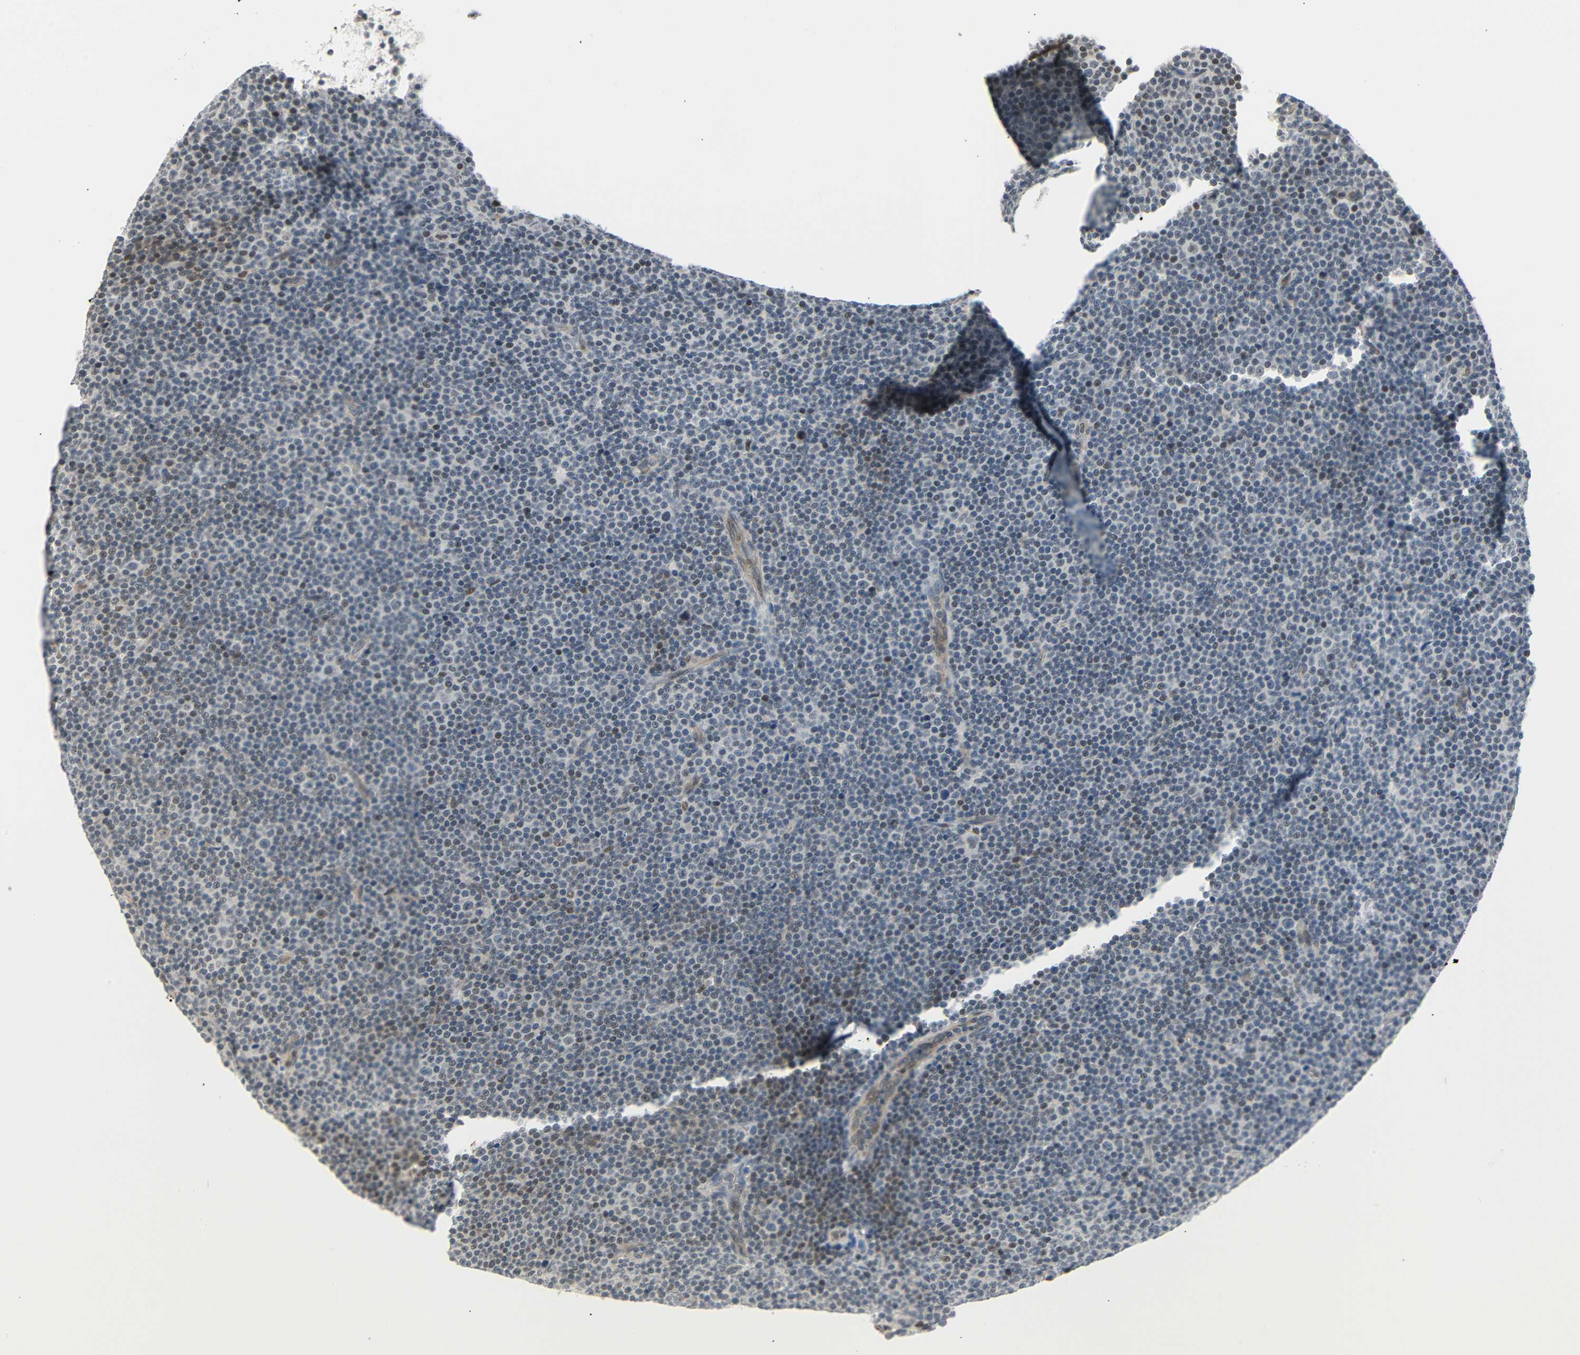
{"staining": {"intensity": "moderate", "quantity": "<25%", "location": "nuclear"}, "tissue": "lymphoma", "cell_type": "Tumor cells", "image_type": "cancer", "snomed": [{"axis": "morphology", "description": "Malignant lymphoma, non-Hodgkin's type, Low grade"}, {"axis": "topography", "description": "Lymph node"}], "caption": "Tumor cells show low levels of moderate nuclear positivity in about <25% of cells in human lymphoma. Nuclei are stained in blue.", "gene": "IMPG2", "patient": {"sex": "female", "age": 67}}